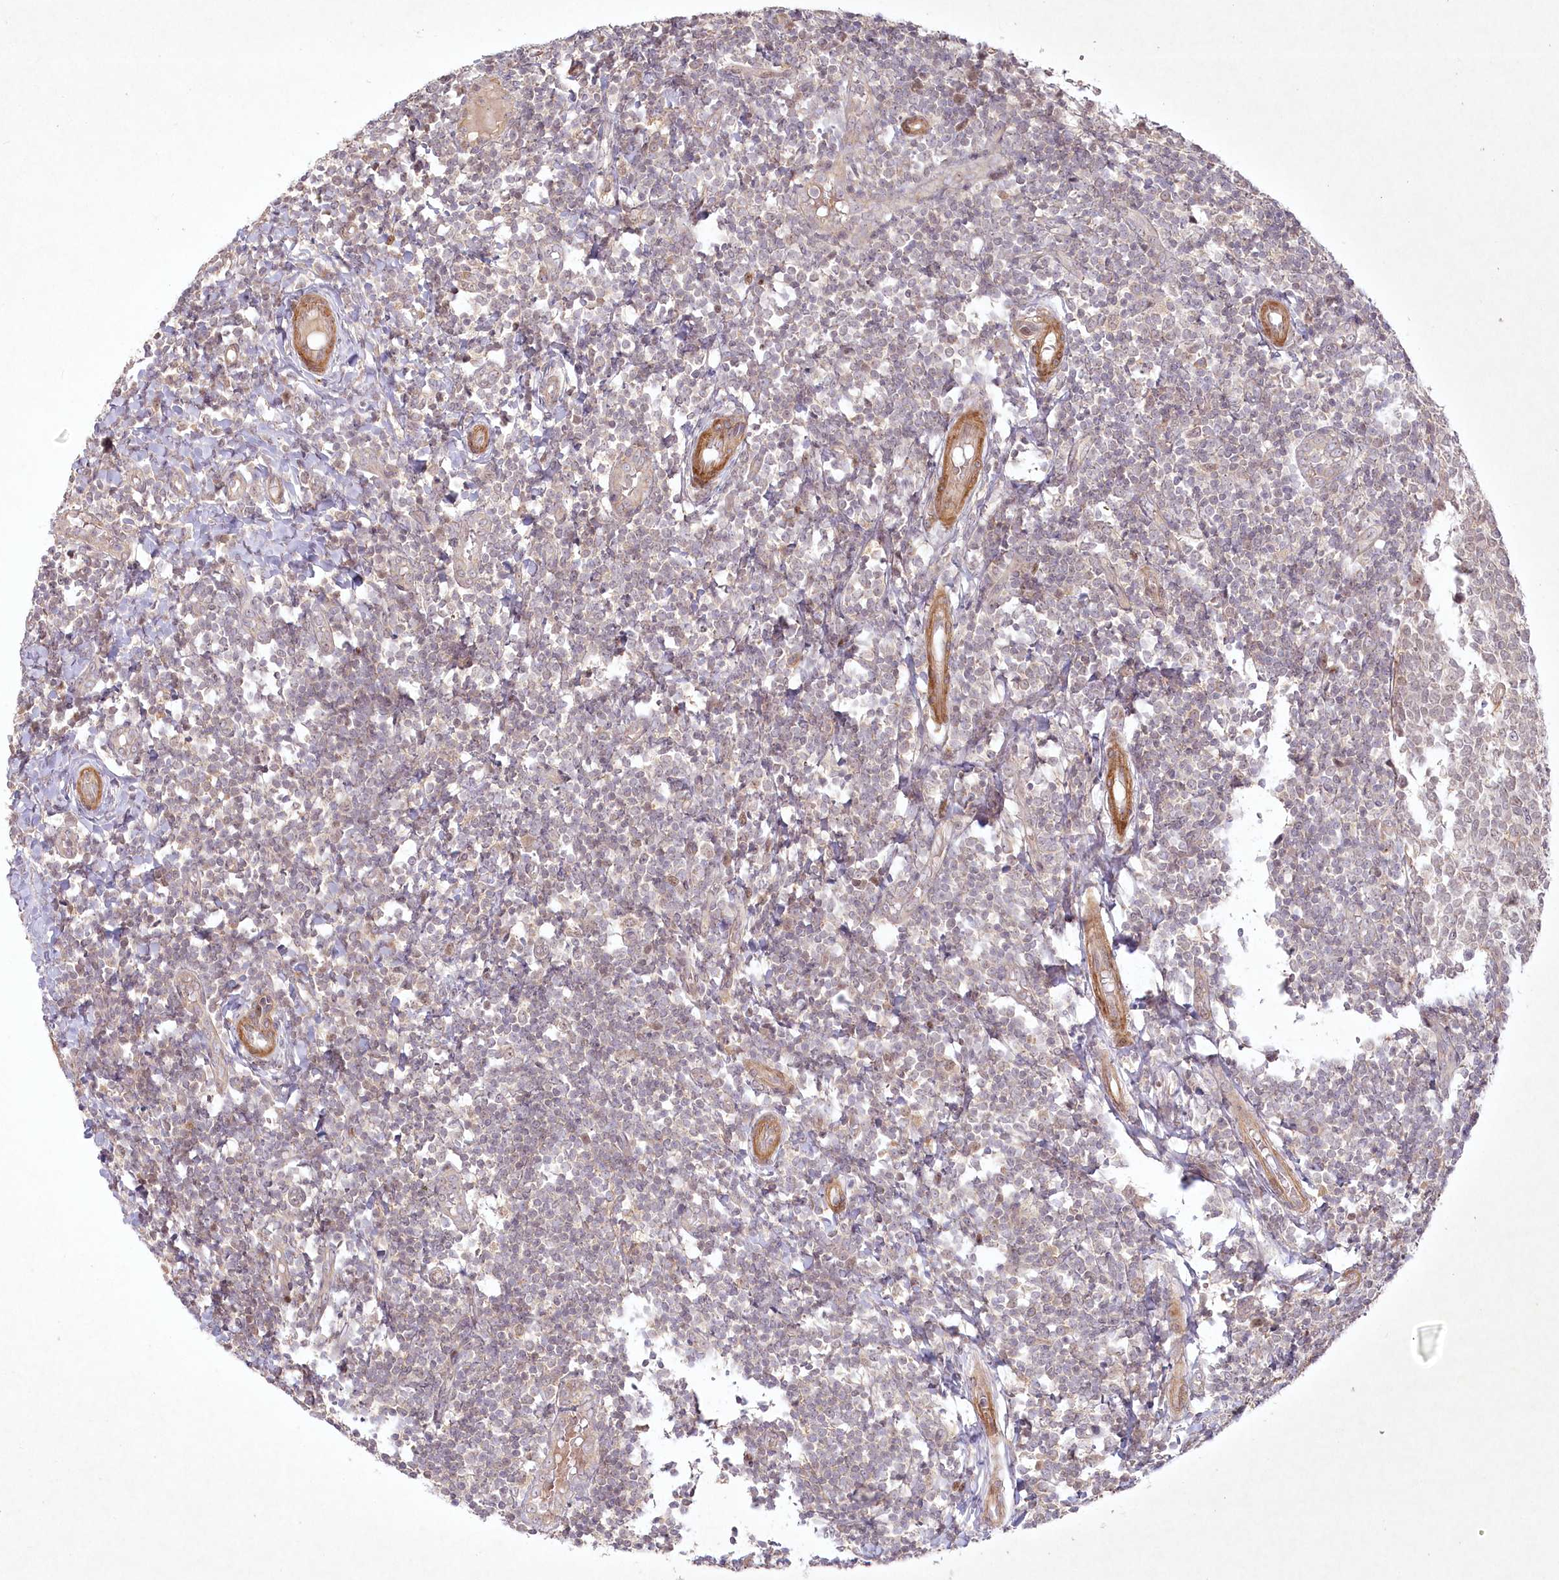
{"staining": {"intensity": "weak", "quantity": "<25%", "location": "nuclear"}, "tissue": "tonsil", "cell_type": "Germinal center cells", "image_type": "normal", "snomed": [{"axis": "morphology", "description": "Normal tissue, NOS"}, {"axis": "topography", "description": "Tonsil"}], "caption": "Immunohistochemical staining of benign tonsil displays no significant positivity in germinal center cells.", "gene": "SH2D3A", "patient": {"sex": "female", "age": 19}}